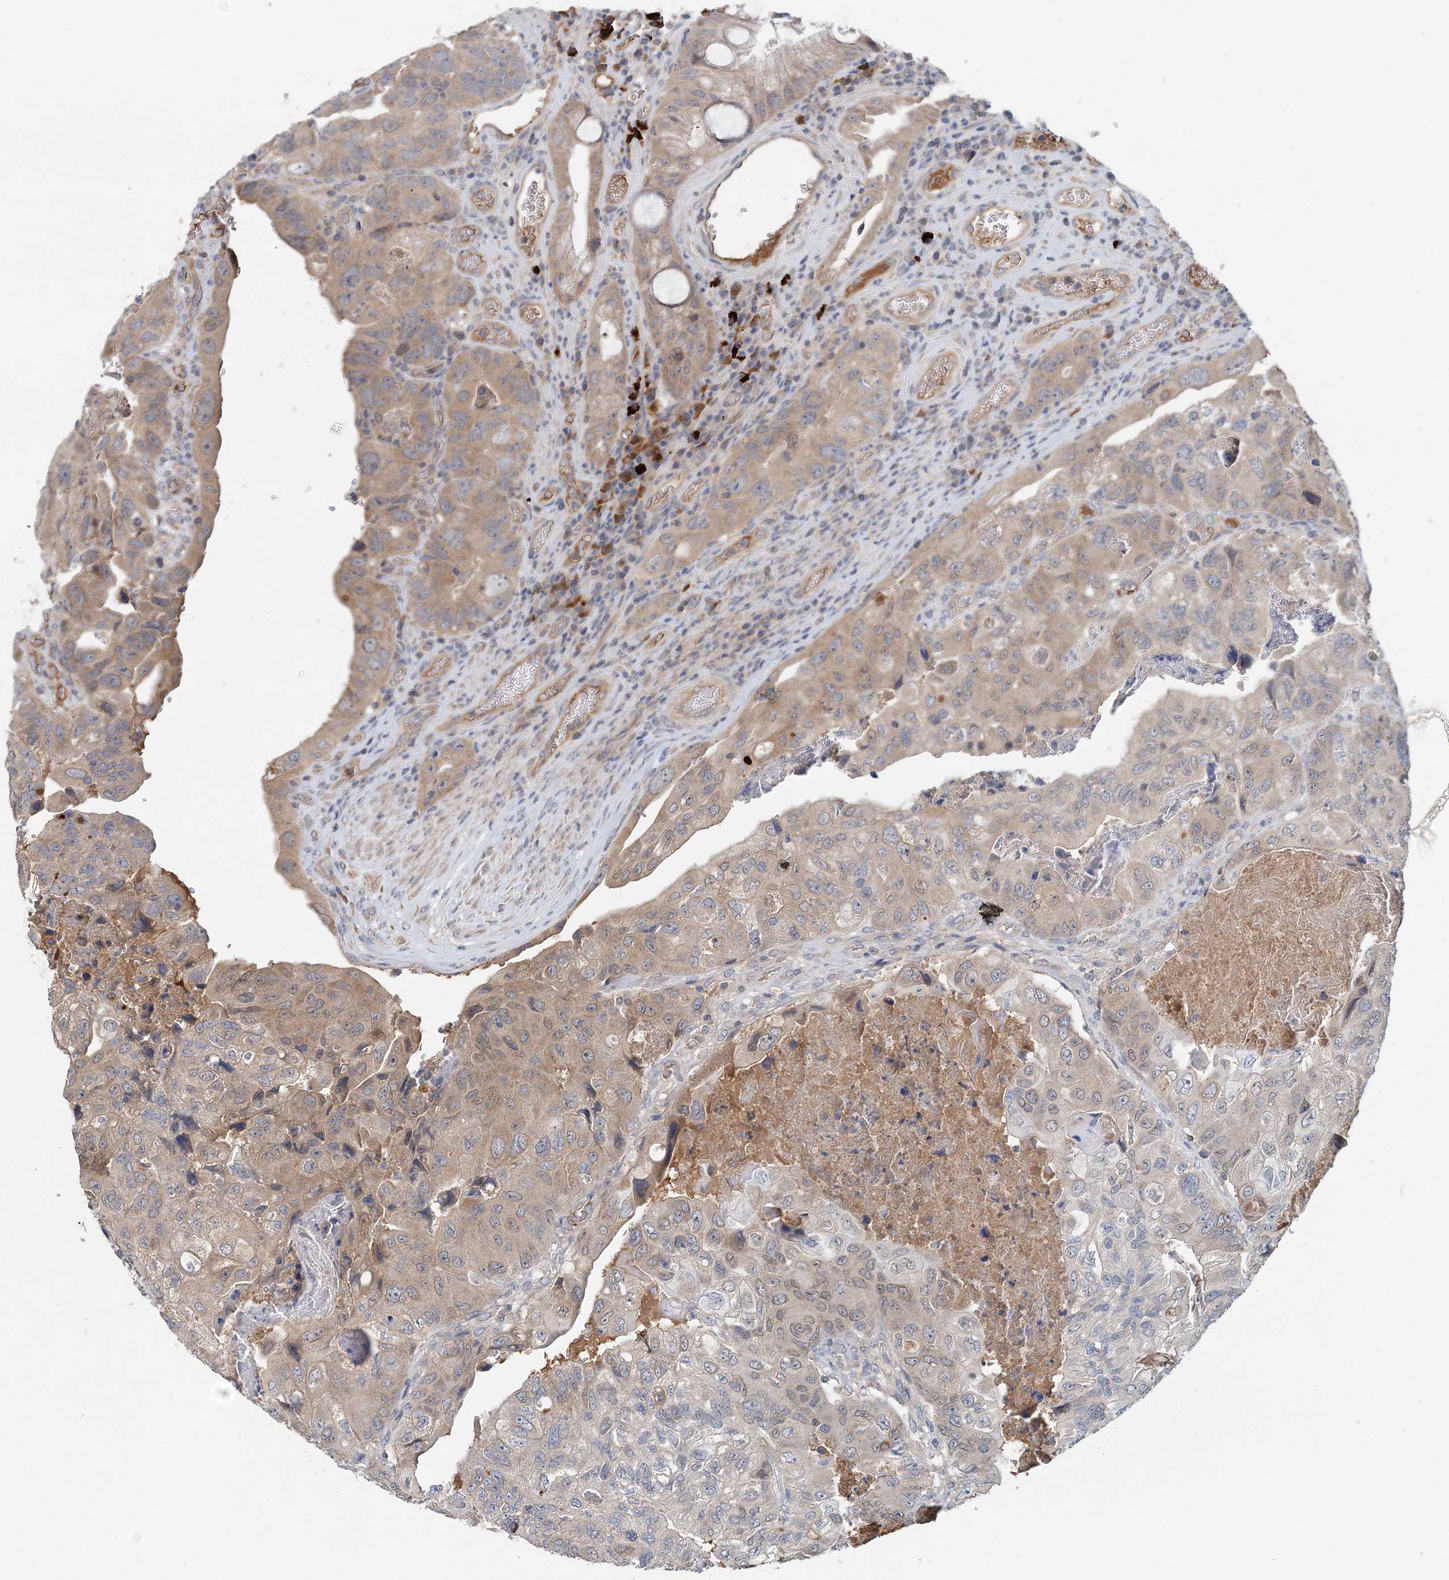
{"staining": {"intensity": "weak", "quantity": "25%-75%", "location": "cytoplasmic/membranous"}, "tissue": "colorectal cancer", "cell_type": "Tumor cells", "image_type": "cancer", "snomed": [{"axis": "morphology", "description": "Adenocarcinoma, NOS"}, {"axis": "topography", "description": "Rectum"}], "caption": "A brown stain highlights weak cytoplasmic/membranous positivity of a protein in human colorectal adenocarcinoma tumor cells.", "gene": "RNF25", "patient": {"sex": "male", "age": 63}}